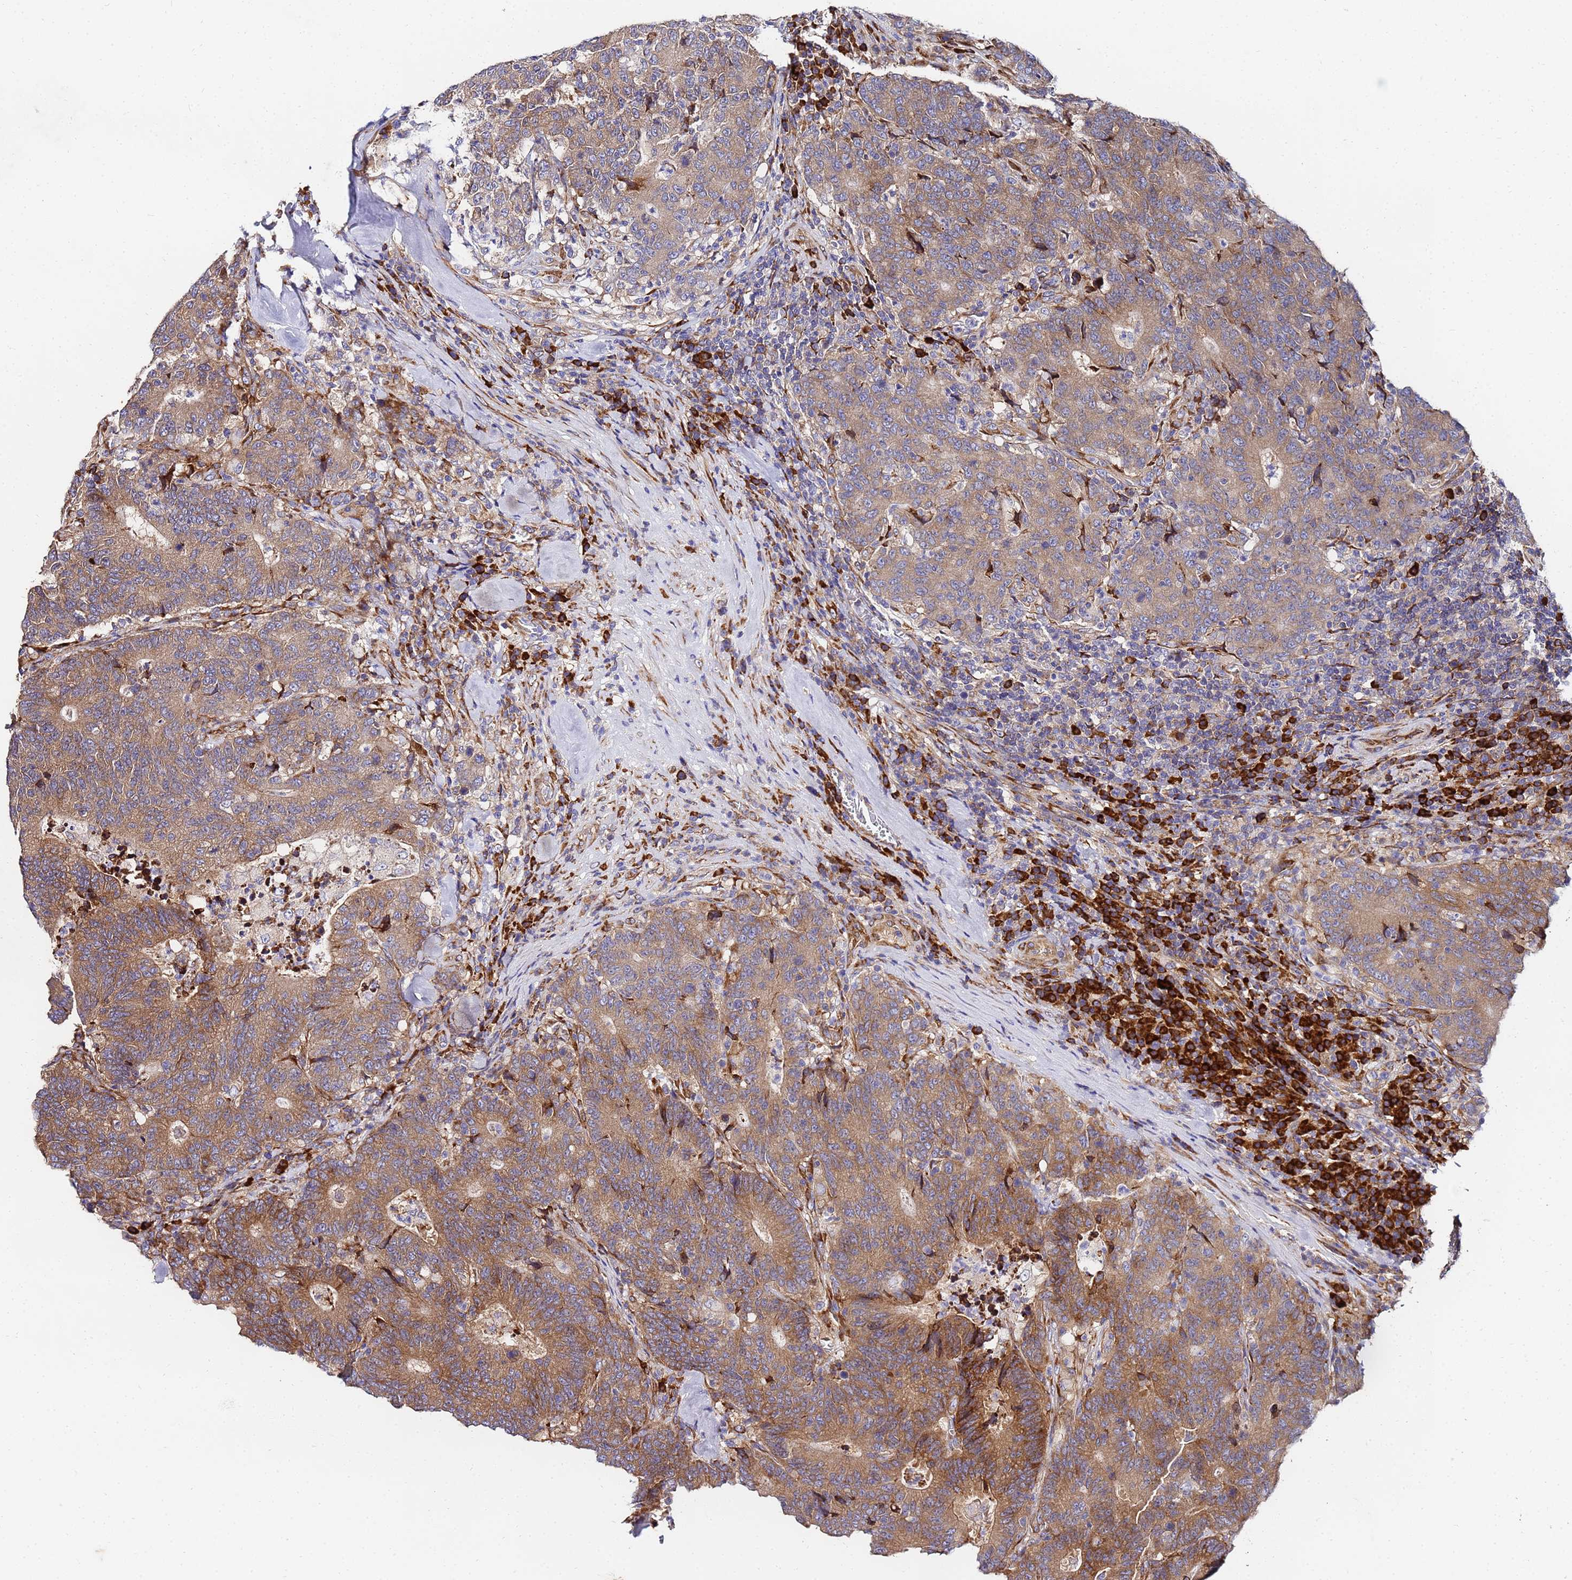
{"staining": {"intensity": "moderate", "quantity": ">75%", "location": "cytoplasmic/membranous"}, "tissue": "colorectal cancer", "cell_type": "Tumor cells", "image_type": "cancer", "snomed": [{"axis": "morphology", "description": "Normal tissue, NOS"}, {"axis": "morphology", "description": "Adenocarcinoma, NOS"}, {"axis": "topography", "description": "Colon"}], "caption": "Colorectal adenocarcinoma stained with a brown dye shows moderate cytoplasmic/membranous positive expression in approximately >75% of tumor cells.", "gene": "POM121", "patient": {"sex": "female", "age": 75}}